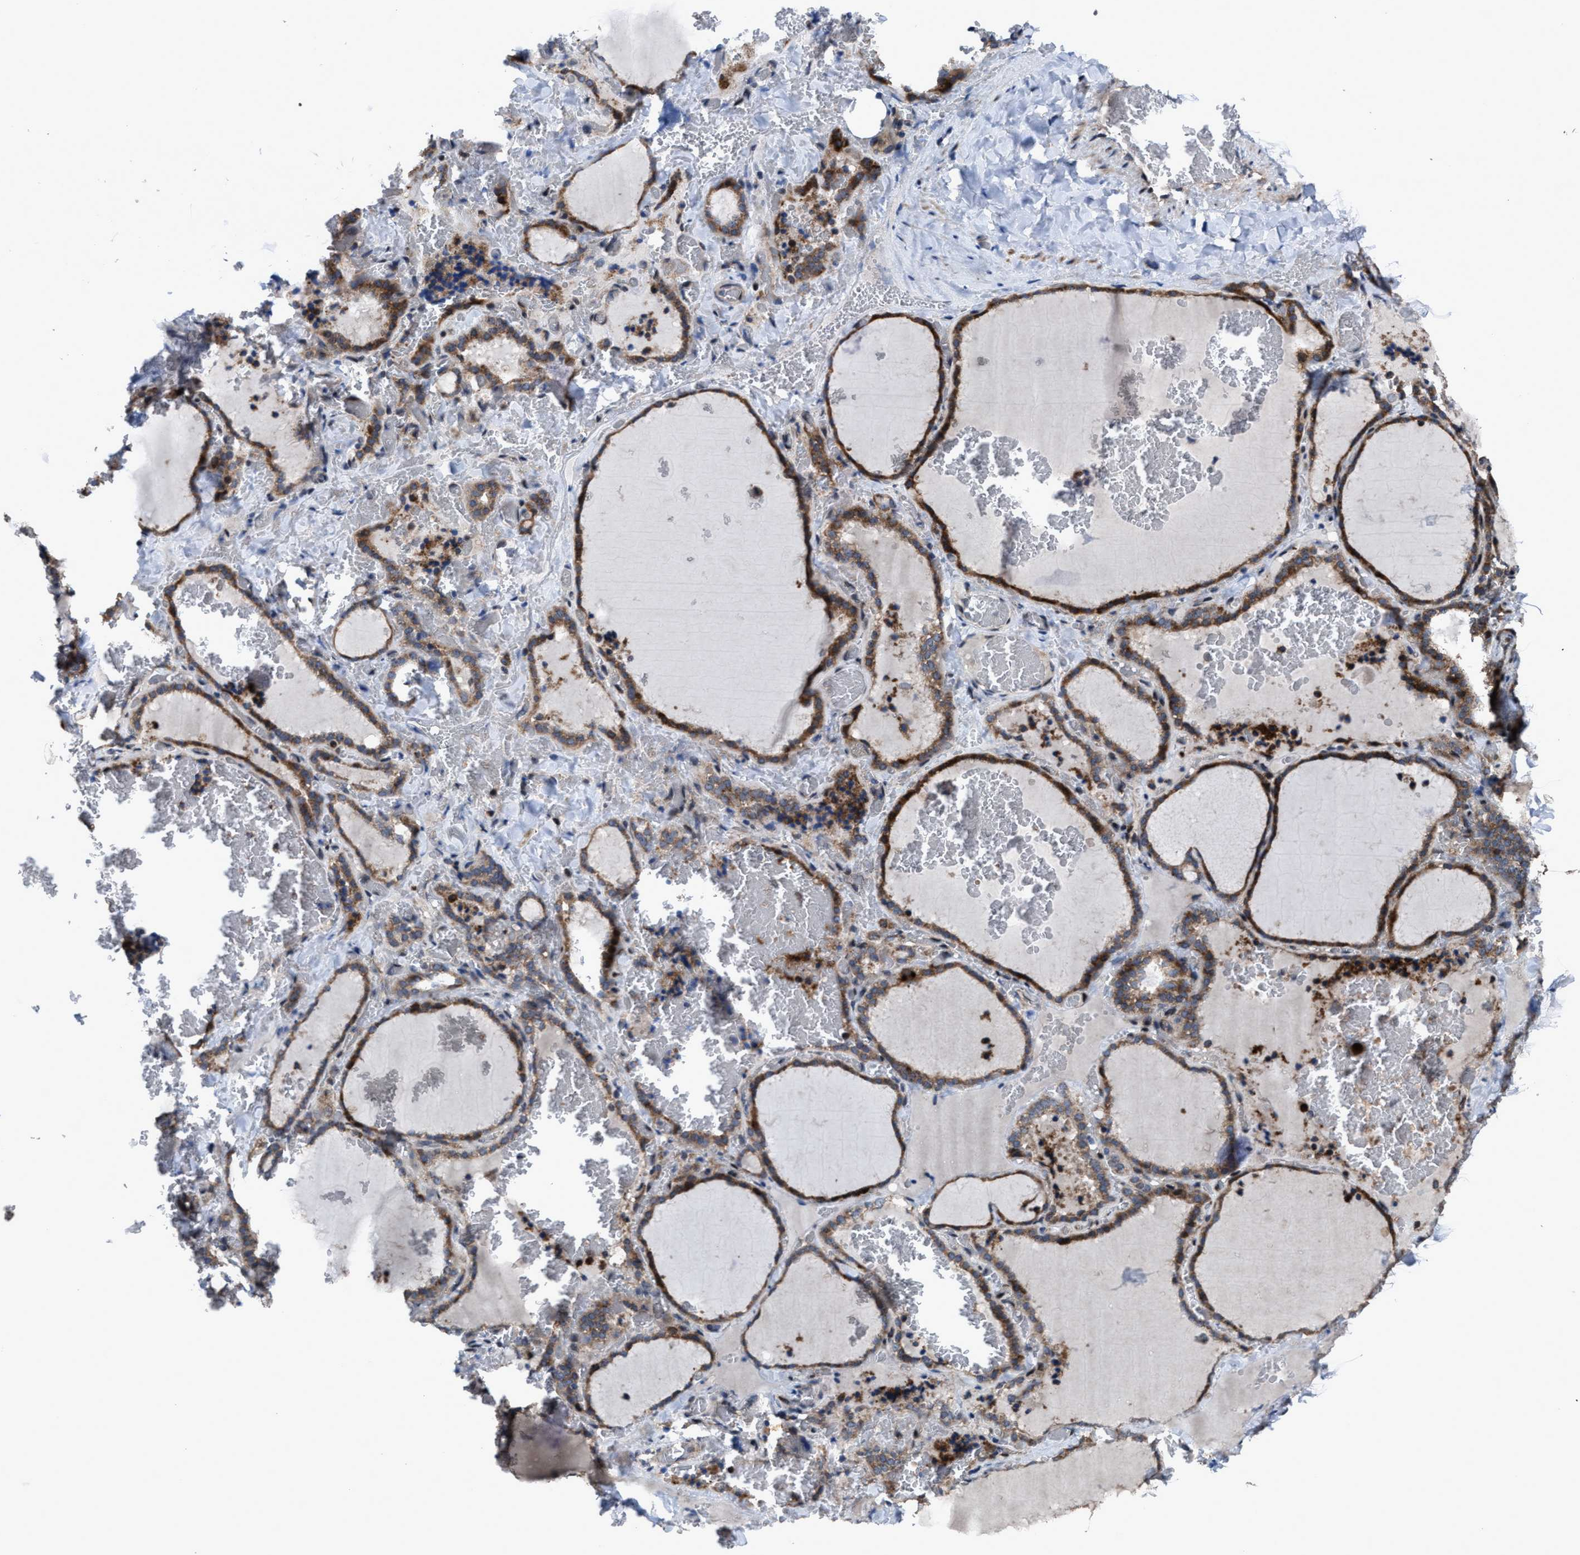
{"staining": {"intensity": "moderate", "quantity": ">75%", "location": "cytoplasmic/membranous"}, "tissue": "thyroid gland", "cell_type": "Glandular cells", "image_type": "normal", "snomed": [{"axis": "morphology", "description": "Normal tissue, NOS"}, {"axis": "topography", "description": "Thyroid gland"}], "caption": "High-magnification brightfield microscopy of normal thyroid gland stained with DAB (brown) and counterstained with hematoxylin (blue). glandular cells exhibit moderate cytoplasmic/membranous expression is present in about>75% of cells. (IHC, brightfield microscopy, high magnification).", "gene": "HAUS6", "patient": {"sex": "female", "age": 22}}